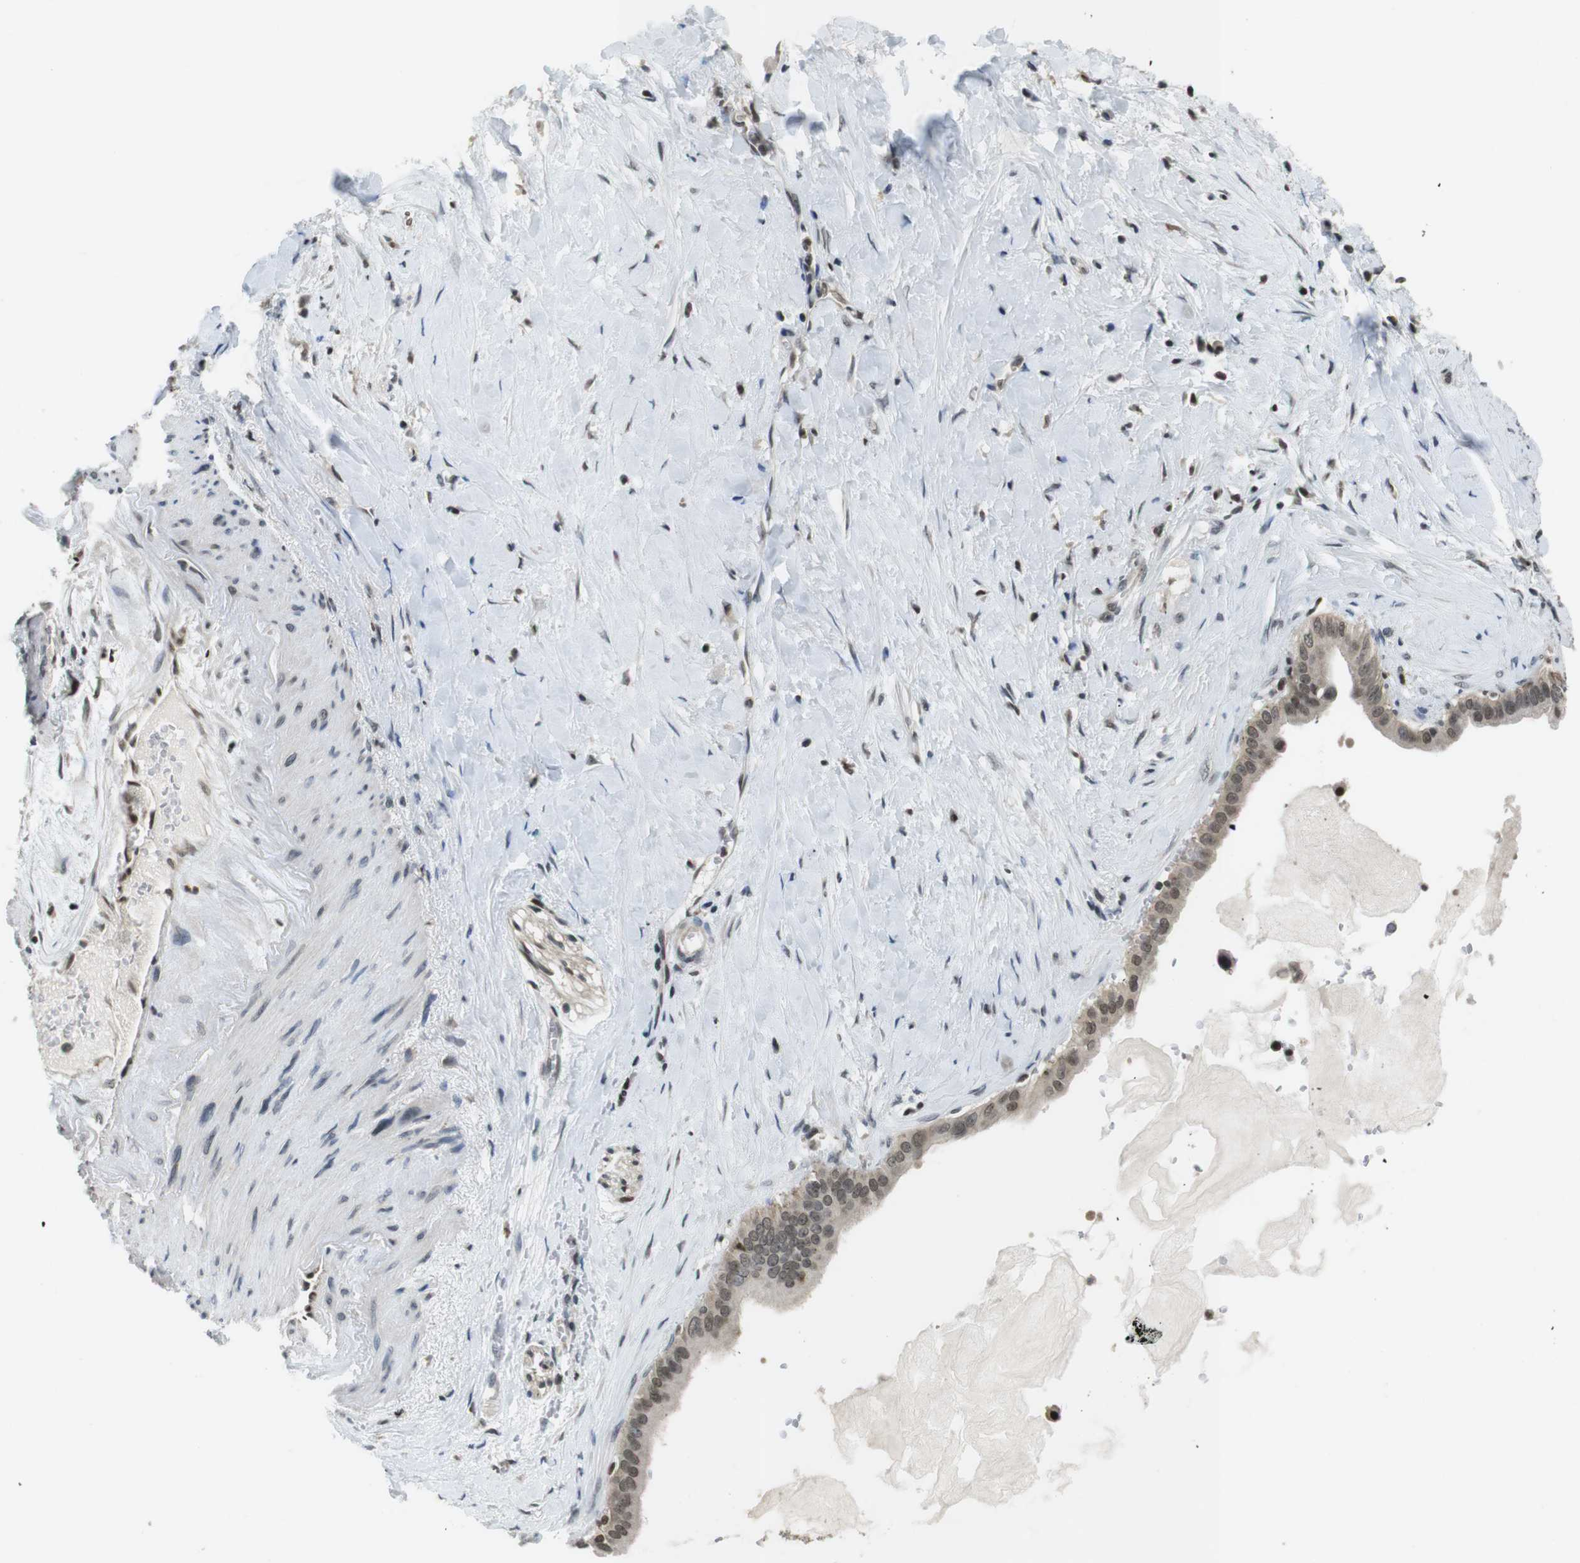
{"staining": {"intensity": "weak", "quantity": ">75%", "location": "cytoplasmic/membranous,nuclear"}, "tissue": "pancreatic cancer", "cell_type": "Tumor cells", "image_type": "cancer", "snomed": [{"axis": "morphology", "description": "Adenocarcinoma, NOS"}, {"axis": "topography", "description": "Pancreas"}], "caption": "A histopathology image of human pancreatic cancer stained for a protein displays weak cytoplasmic/membranous and nuclear brown staining in tumor cells. (IHC, brightfield microscopy, high magnification).", "gene": "NEK4", "patient": {"sex": "male", "age": 55}}